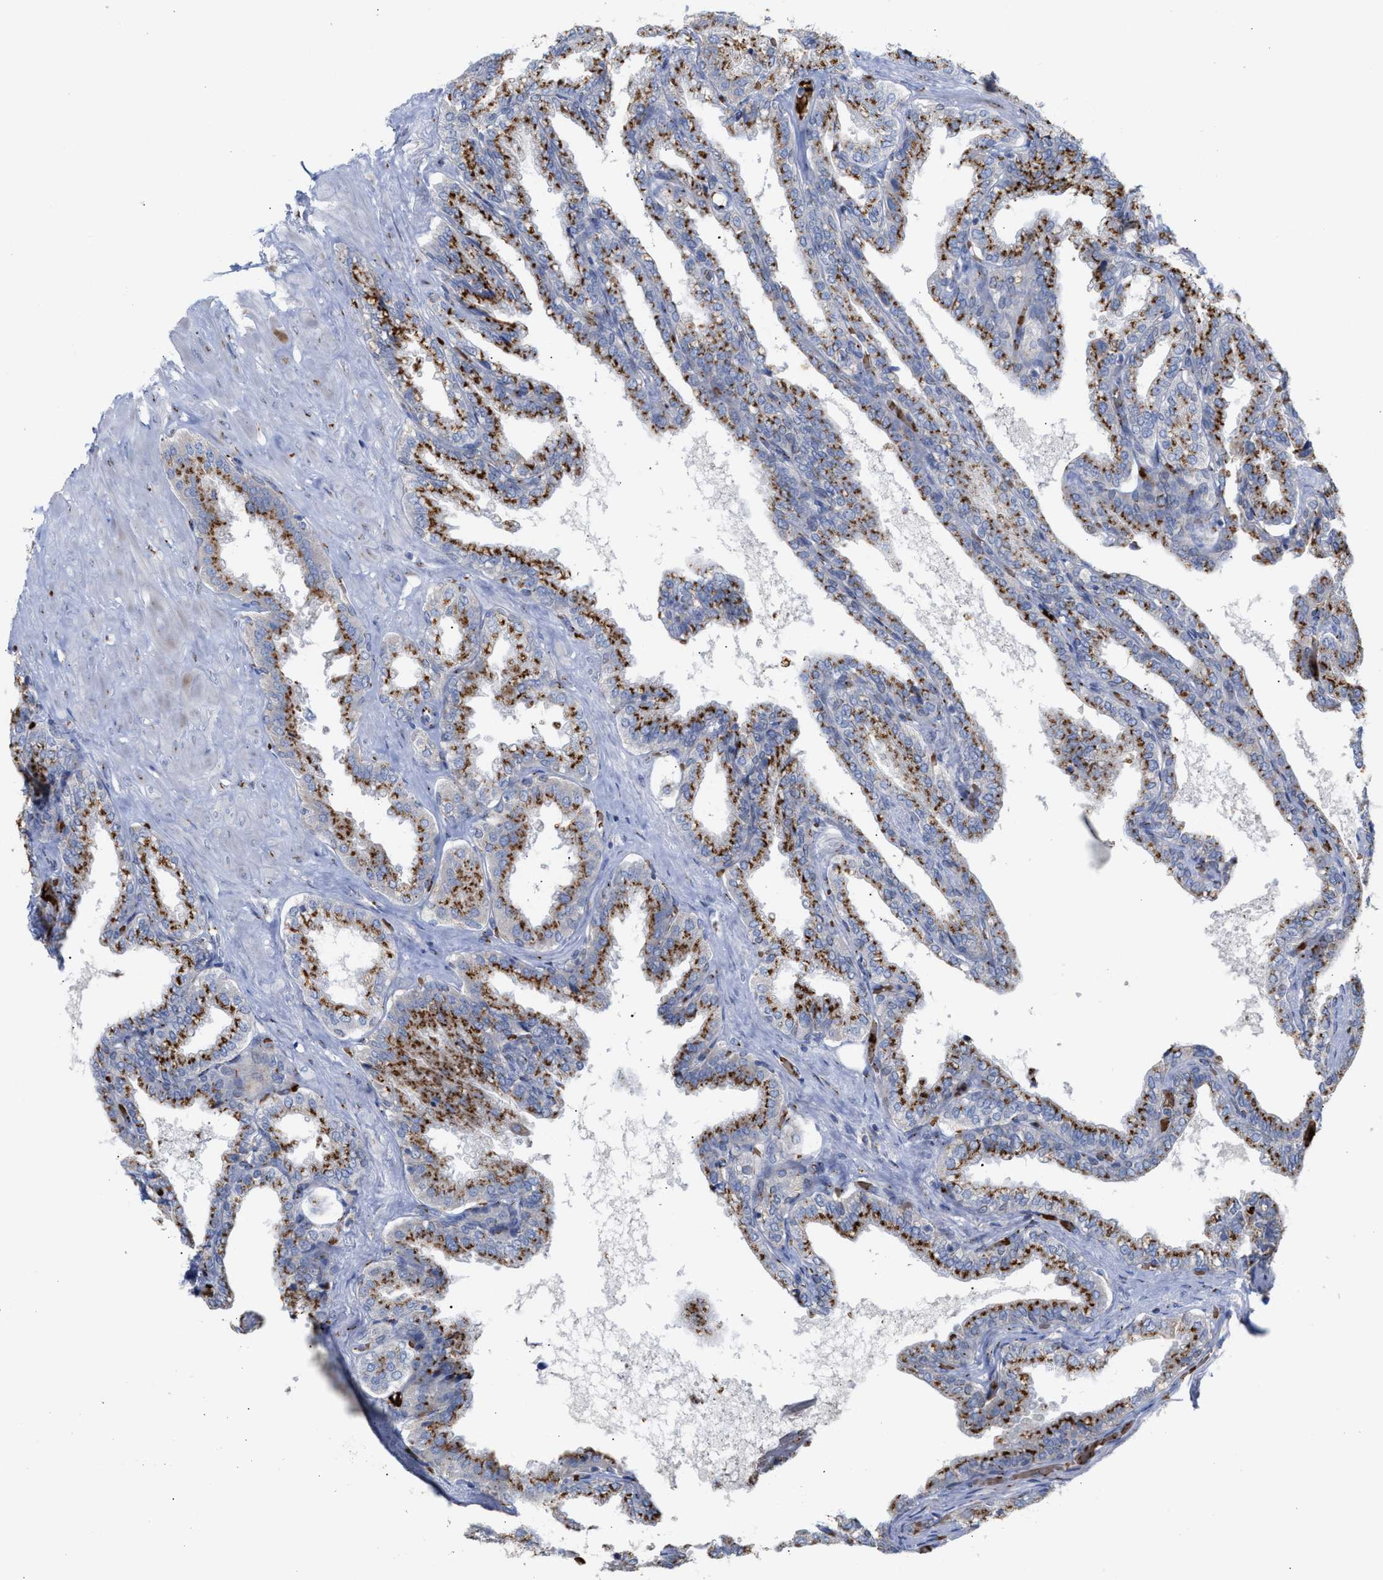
{"staining": {"intensity": "moderate", "quantity": ">75%", "location": "cytoplasmic/membranous"}, "tissue": "seminal vesicle", "cell_type": "Glandular cells", "image_type": "normal", "snomed": [{"axis": "morphology", "description": "Normal tissue, NOS"}, {"axis": "topography", "description": "Seminal veicle"}], "caption": "IHC staining of normal seminal vesicle, which reveals medium levels of moderate cytoplasmic/membranous expression in about >75% of glandular cells indicating moderate cytoplasmic/membranous protein expression. The staining was performed using DAB (brown) for protein detection and nuclei were counterstained in hematoxylin (blue).", "gene": "CCL2", "patient": {"sex": "male", "age": 46}}